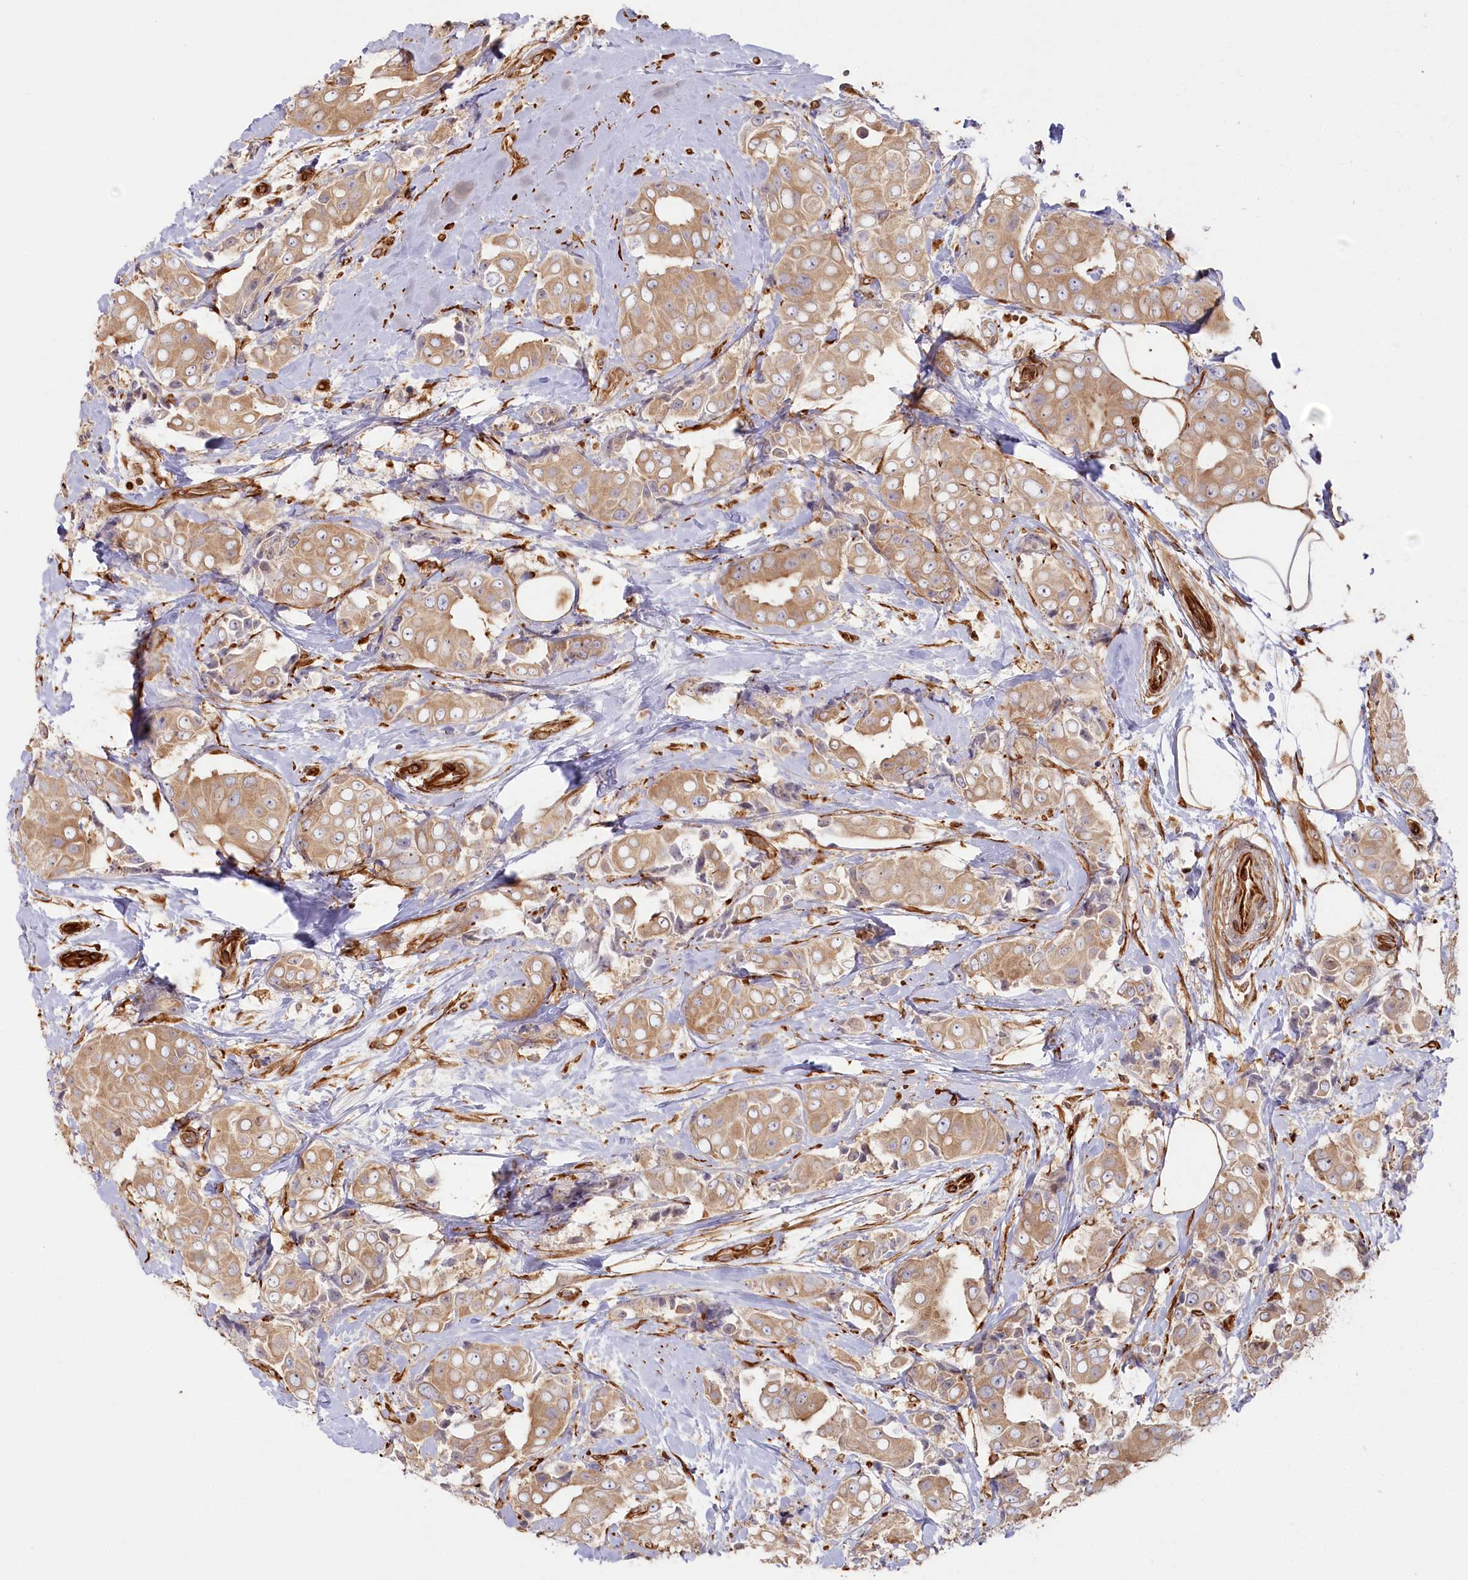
{"staining": {"intensity": "moderate", "quantity": ">75%", "location": "cytoplasmic/membranous"}, "tissue": "breast cancer", "cell_type": "Tumor cells", "image_type": "cancer", "snomed": [{"axis": "morphology", "description": "Normal tissue, NOS"}, {"axis": "morphology", "description": "Duct carcinoma"}, {"axis": "topography", "description": "Breast"}], "caption": "Immunohistochemical staining of human breast infiltrating ductal carcinoma displays medium levels of moderate cytoplasmic/membranous positivity in about >75% of tumor cells.", "gene": "TTC1", "patient": {"sex": "female", "age": 39}}